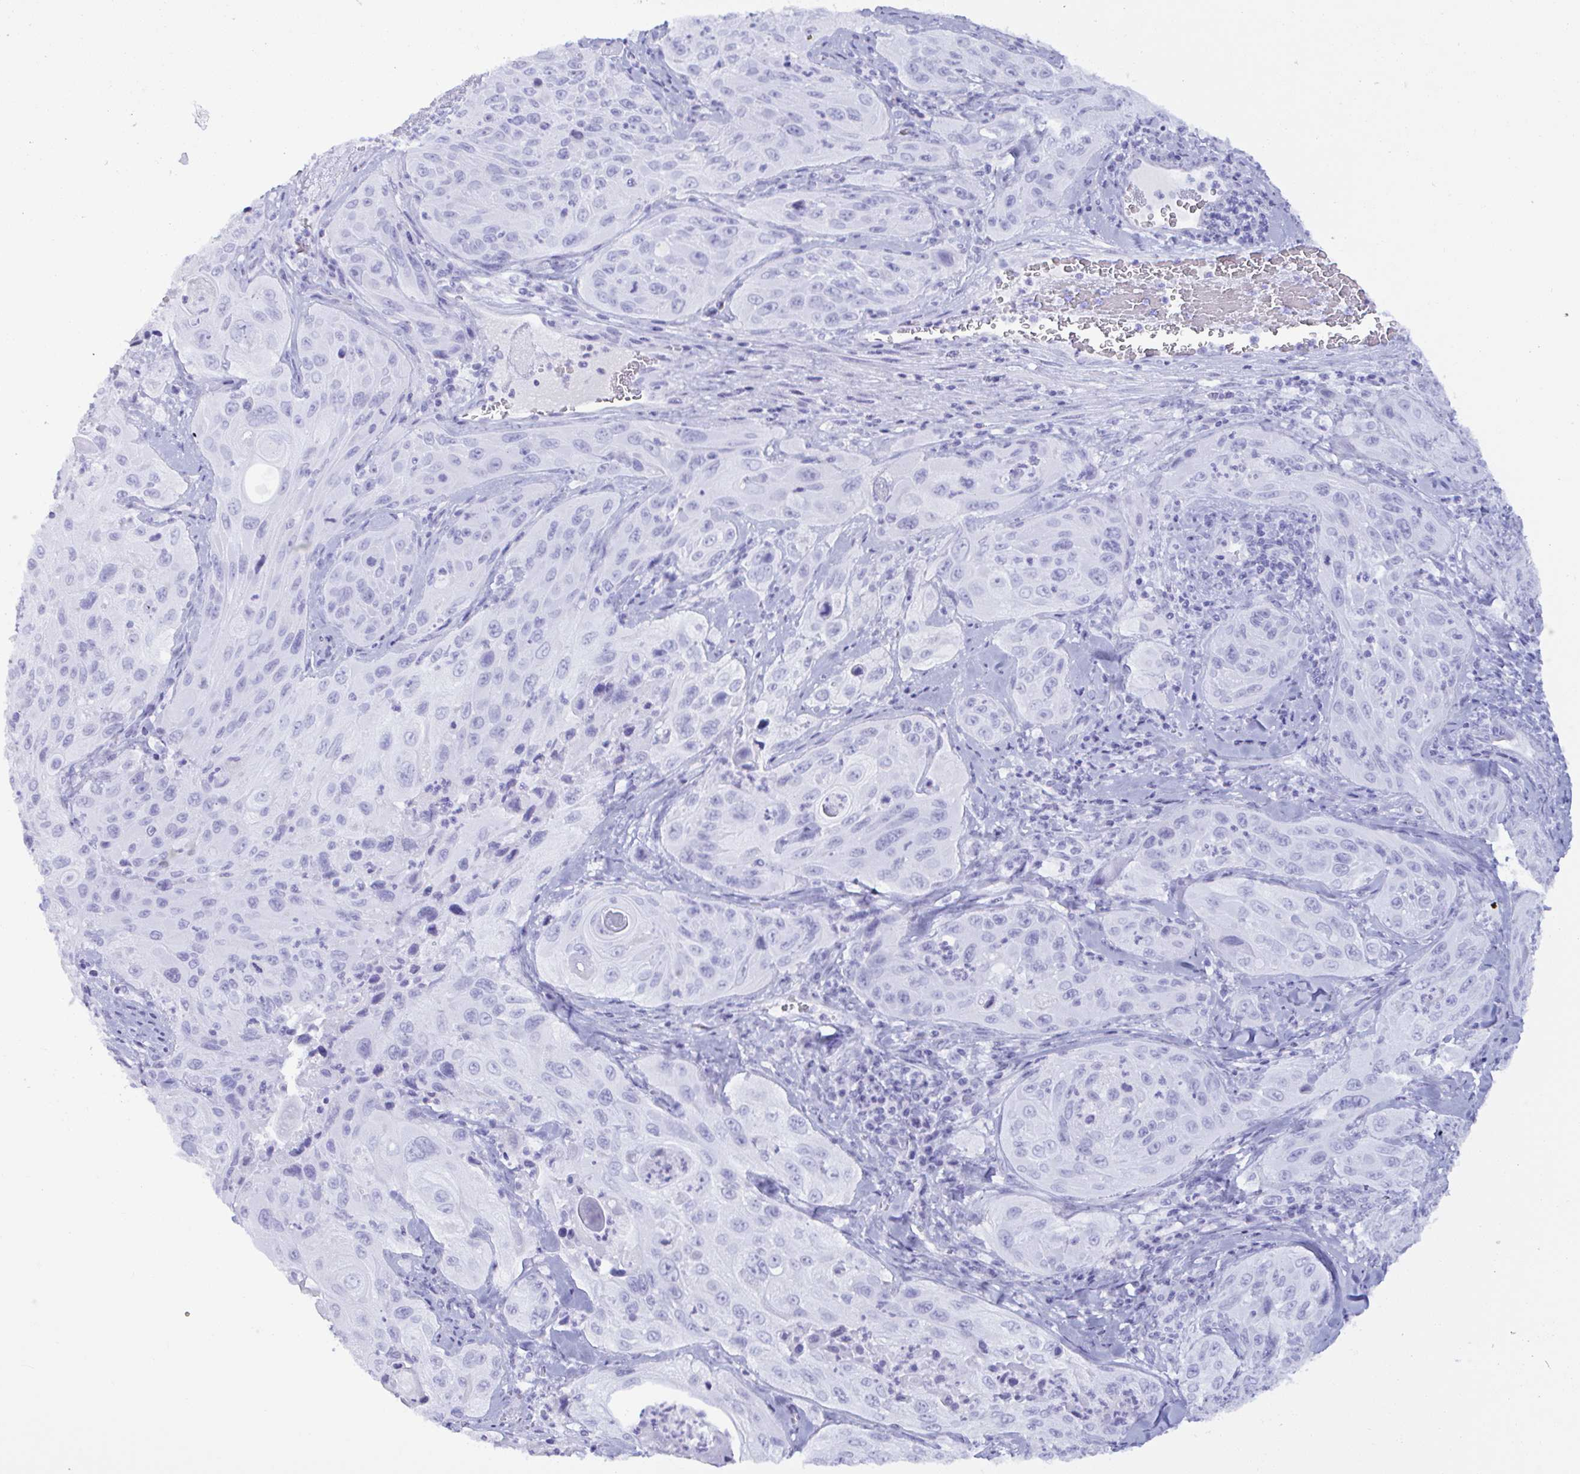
{"staining": {"intensity": "negative", "quantity": "none", "location": "none"}, "tissue": "cervical cancer", "cell_type": "Tumor cells", "image_type": "cancer", "snomed": [{"axis": "morphology", "description": "Squamous cell carcinoma, NOS"}, {"axis": "topography", "description": "Cervix"}], "caption": "Cervical cancer stained for a protein using IHC exhibits no positivity tumor cells.", "gene": "MRGPRG", "patient": {"sex": "female", "age": 42}}